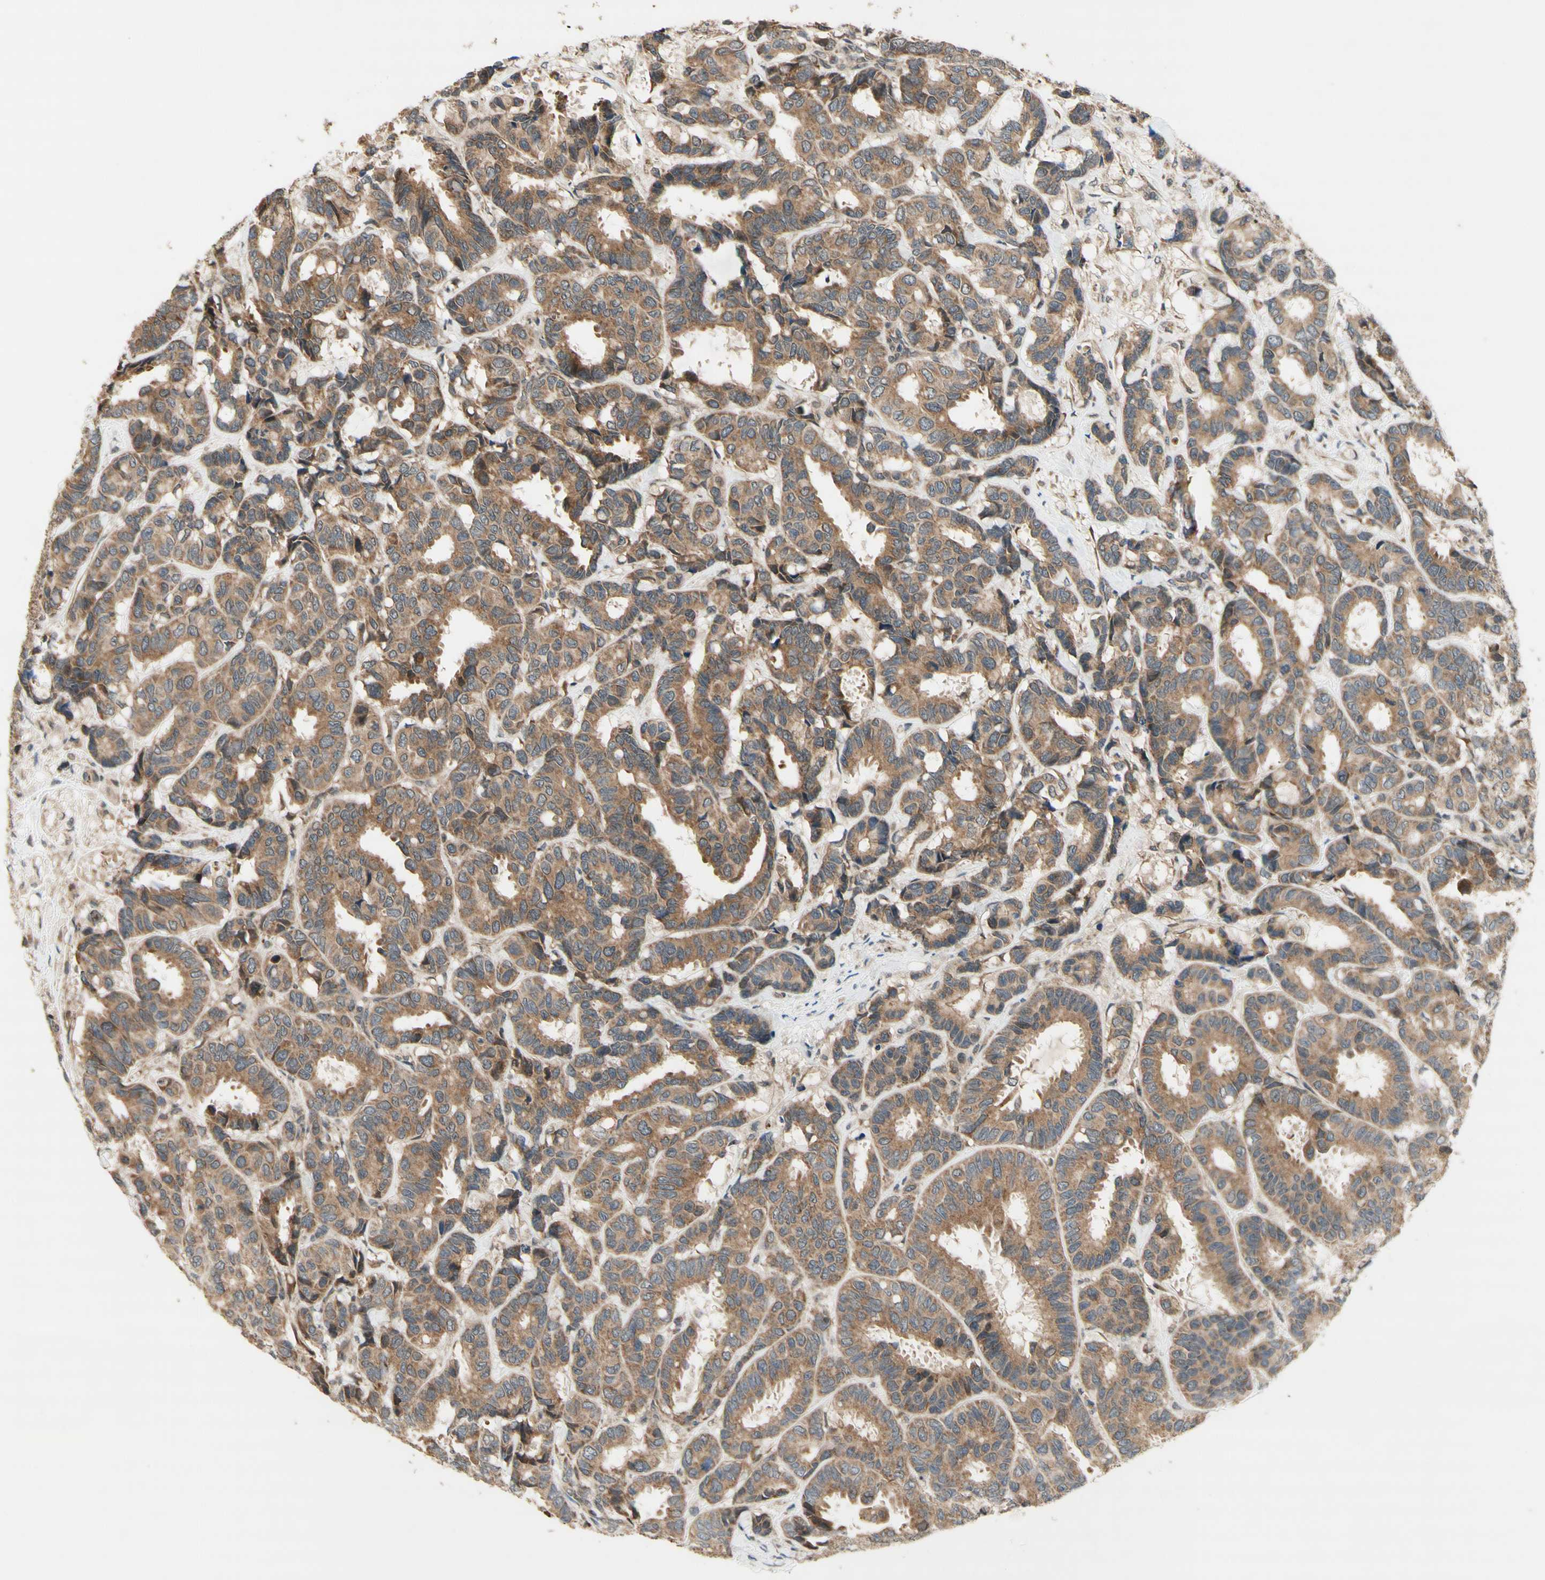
{"staining": {"intensity": "moderate", "quantity": ">75%", "location": "cytoplasmic/membranous"}, "tissue": "breast cancer", "cell_type": "Tumor cells", "image_type": "cancer", "snomed": [{"axis": "morphology", "description": "Duct carcinoma"}, {"axis": "topography", "description": "Breast"}], "caption": "This image shows immunohistochemistry (IHC) staining of breast cancer (intraductal carcinoma), with medium moderate cytoplasmic/membranous staining in about >75% of tumor cells.", "gene": "DDOST", "patient": {"sex": "female", "age": 87}}